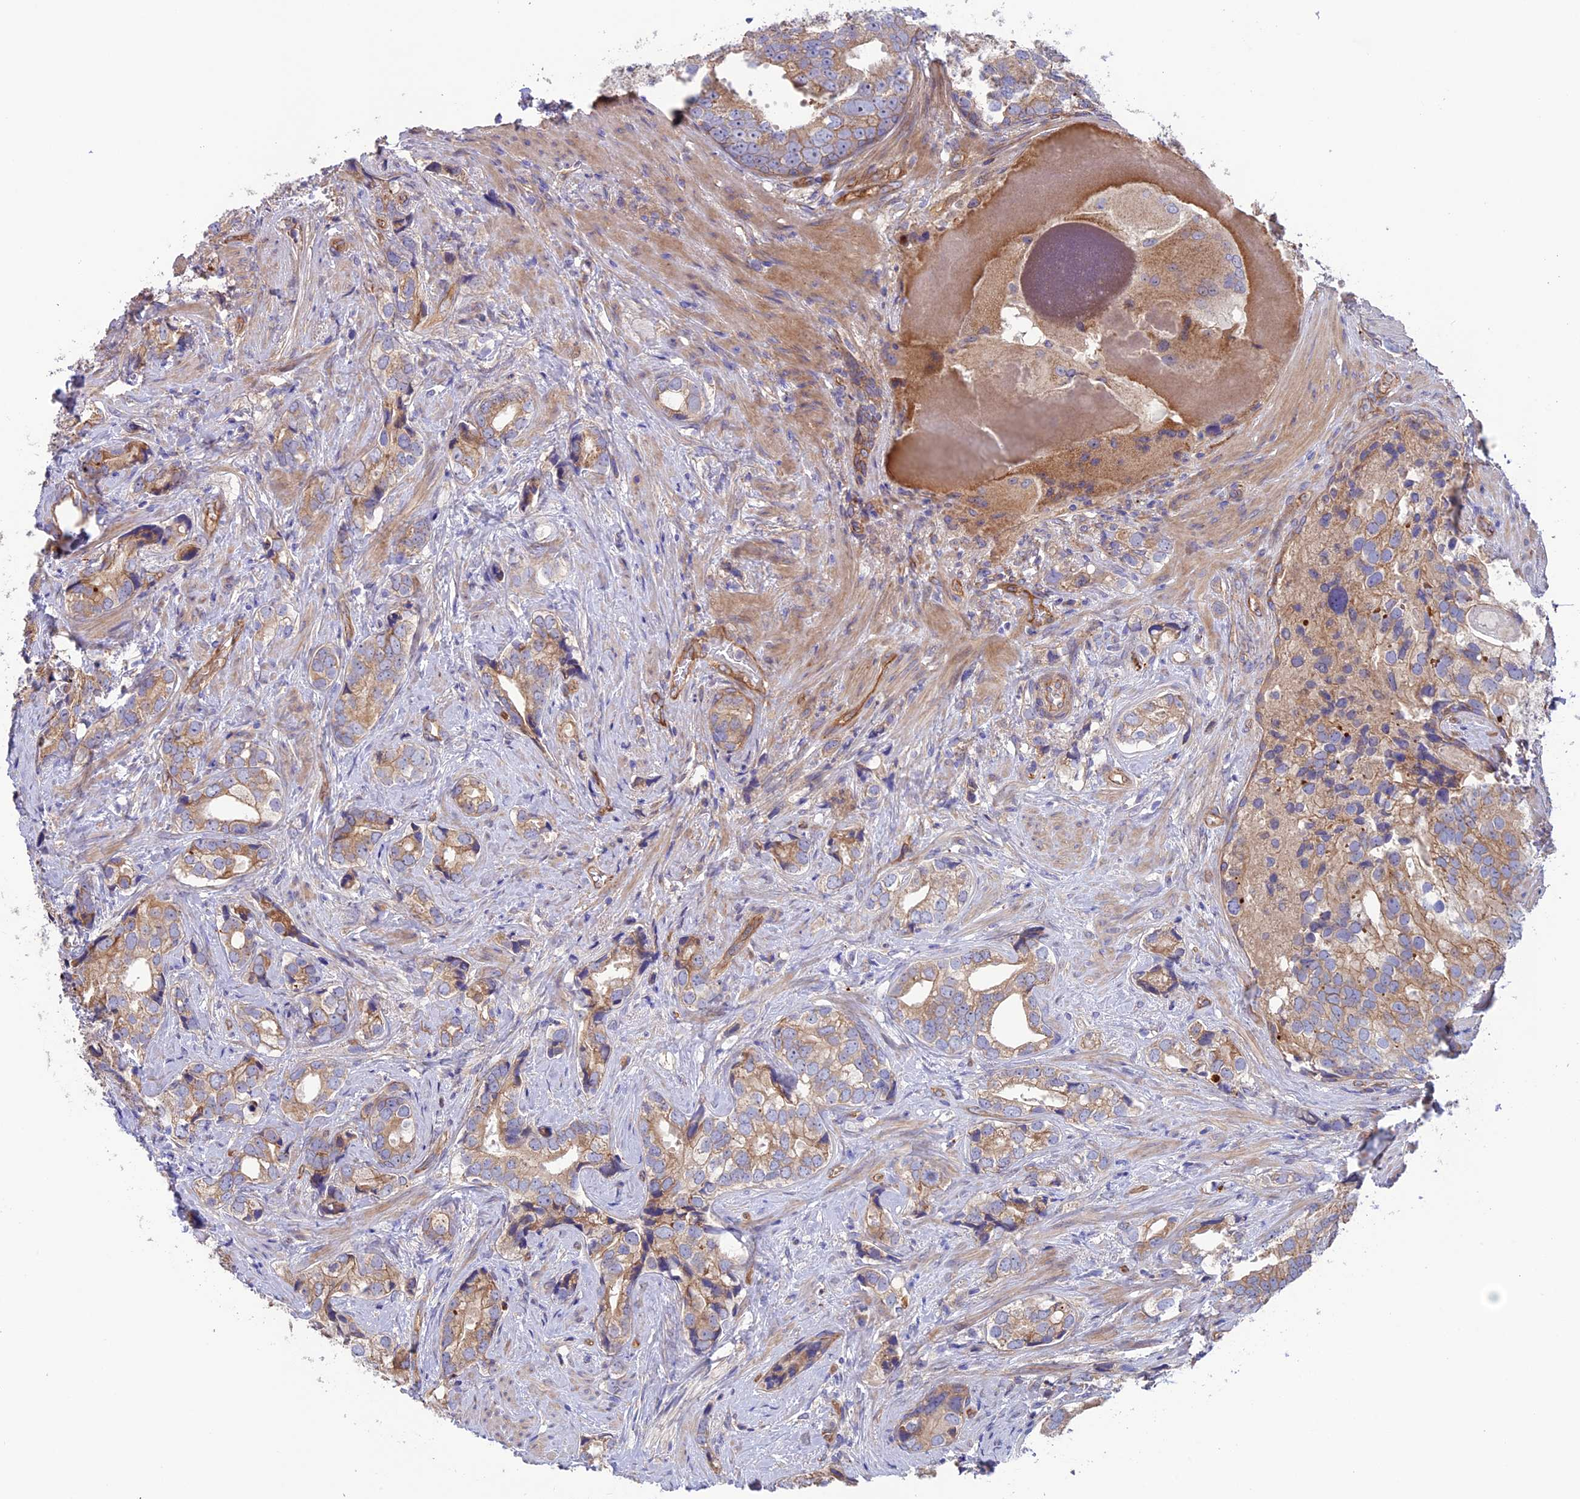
{"staining": {"intensity": "moderate", "quantity": "25%-75%", "location": "cytoplasmic/membranous"}, "tissue": "prostate cancer", "cell_type": "Tumor cells", "image_type": "cancer", "snomed": [{"axis": "morphology", "description": "Adenocarcinoma, High grade"}, {"axis": "topography", "description": "Prostate"}], "caption": "IHC image of human high-grade adenocarcinoma (prostate) stained for a protein (brown), which demonstrates medium levels of moderate cytoplasmic/membranous expression in approximately 25%-75% of tumor cells.", "gene": "DUS3L", "patient": {"sex": "male", "age": 75}}